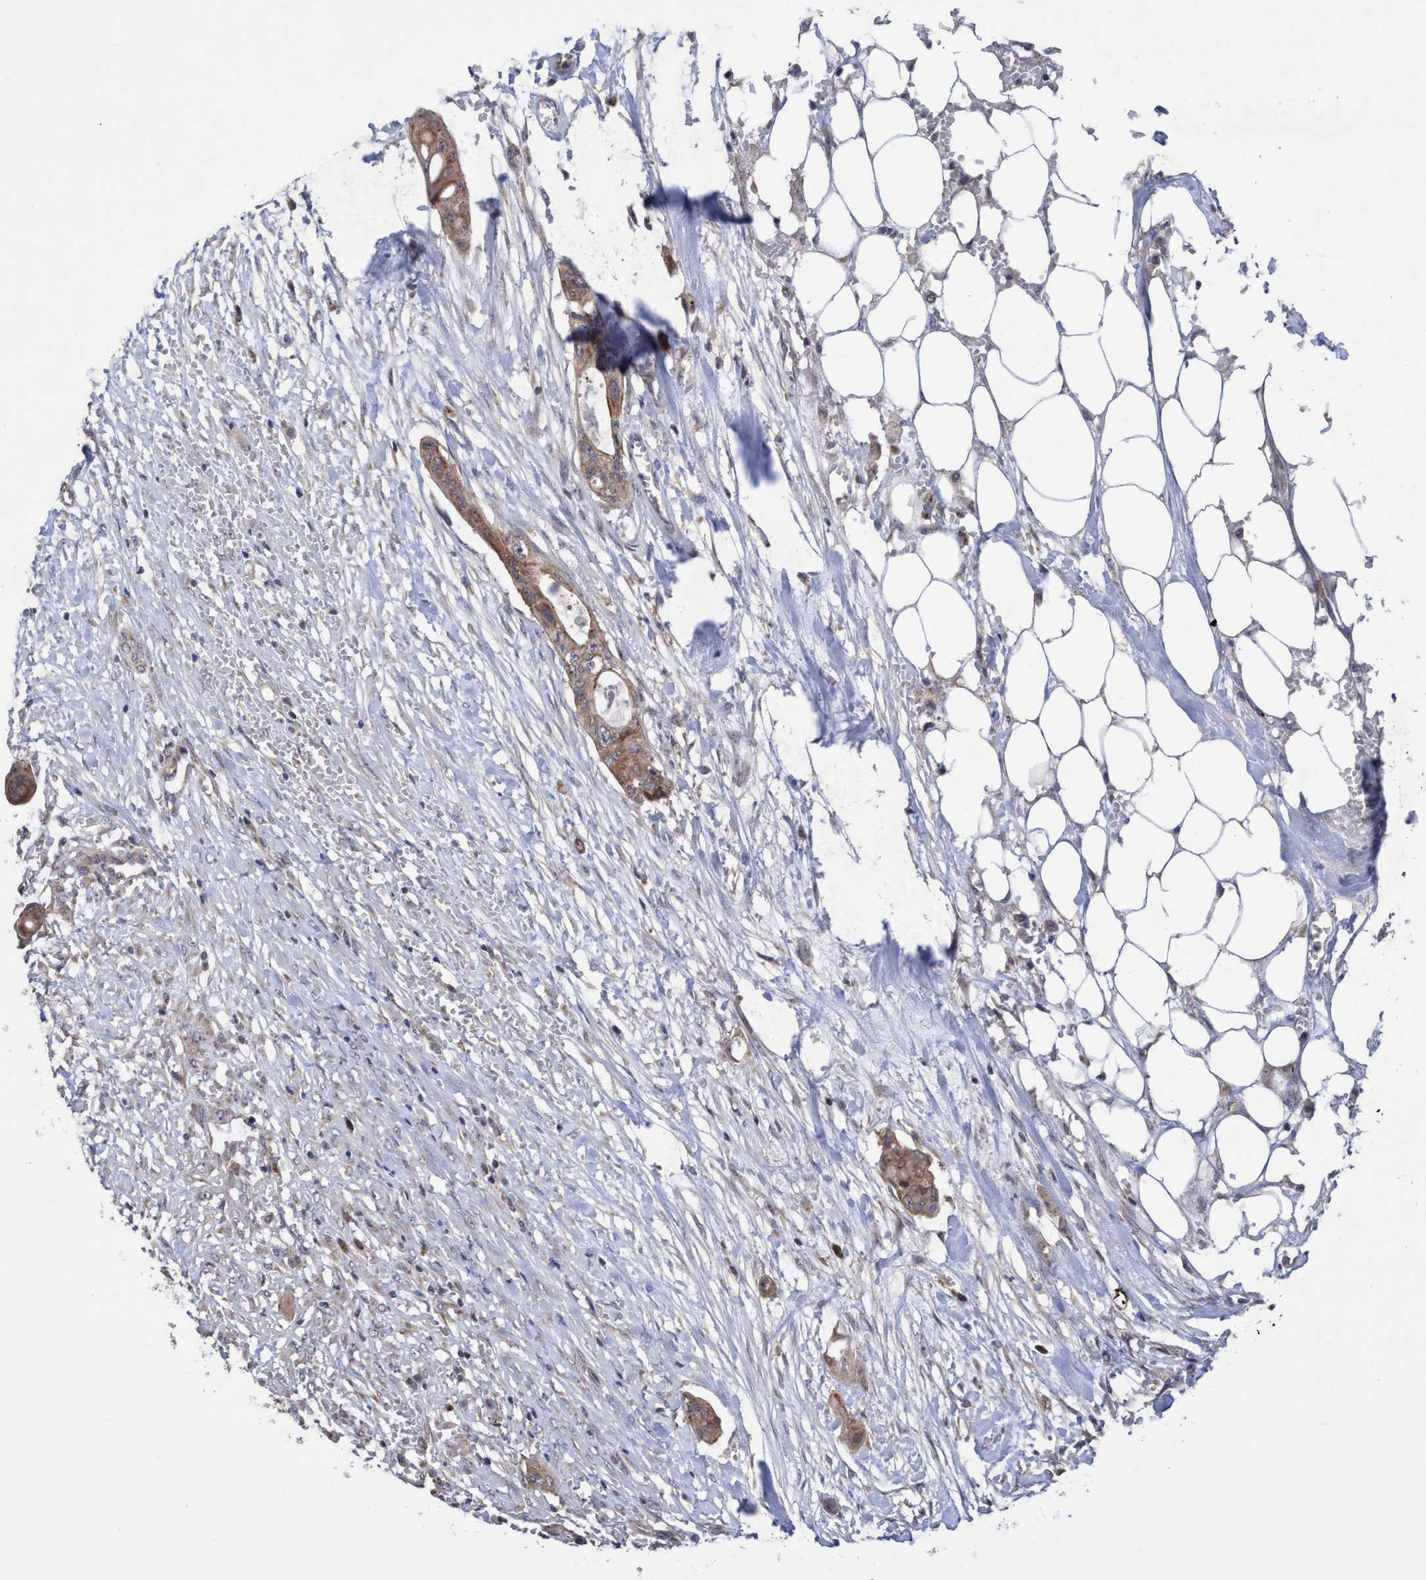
{"staining": {"intensity": "strong", "quantity": ">75%", "location": "cytoplasmic/membranous"}, "tissue": "colorectal cancer", "cell_type": "Tumor cells", "image_type": "cancer", "snomed": [{"axis": "morphology", "description": "Adenocarcinoma, NOS"}, {"axis": "topography", "description": "Colon"}], "caption": "Protein expression analysis of human colorectal cancer reveals strong cytoplasmic/membranous staining in about >75% of tumor cells.", "gene": "P2RY14", "patient": {"sex": "female", "age": 57}}